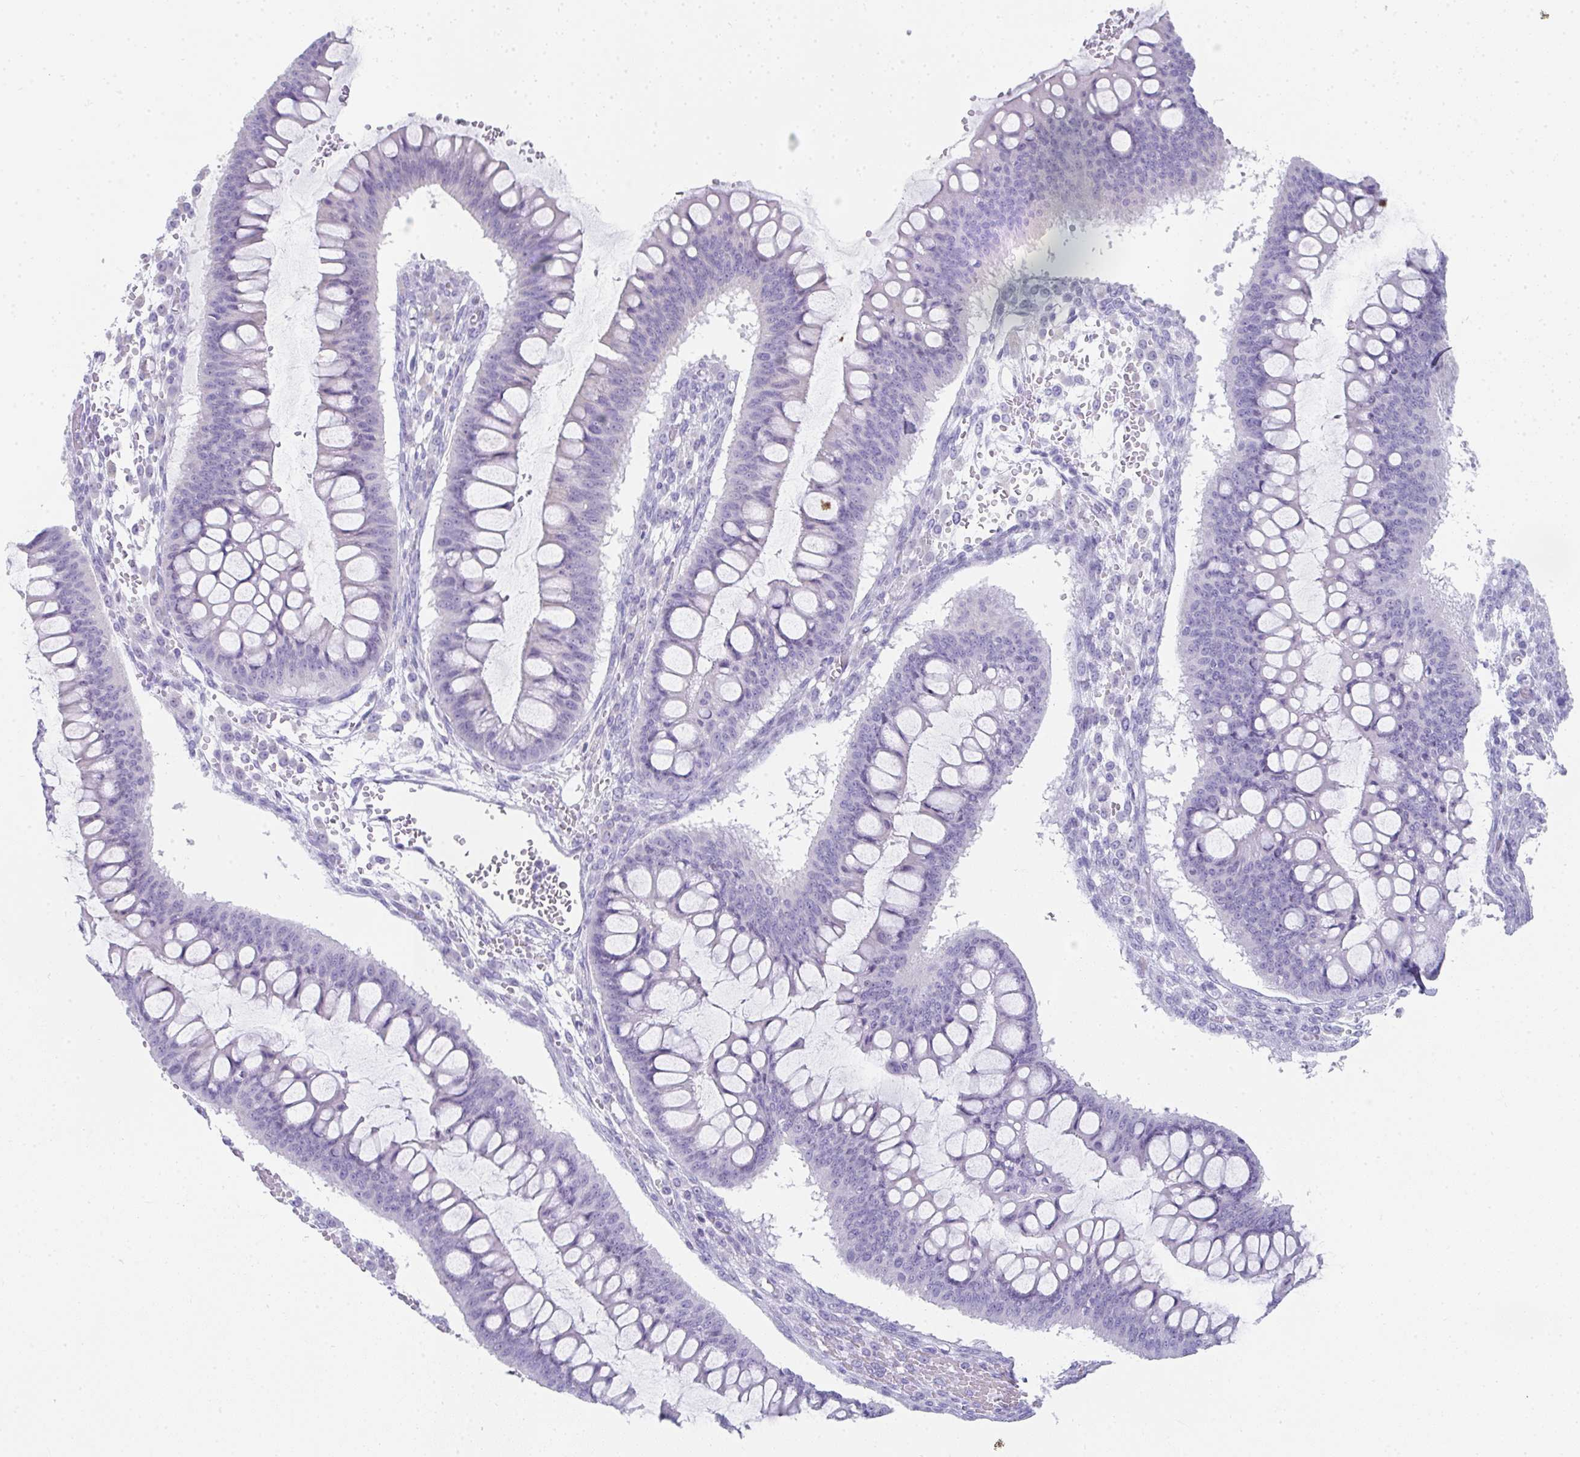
{"staining": {"intensity": "negative", "quantity": "none", "location": "none"}, "tissue": "ovarian cancer", "cell_type": "Tumor cells", "image_type": "cancer", "snomed": [{"axis": "morphology", "description": "Cystadenocarcinoma, mucinous, NOS"}, {"axis": "topography", "description": "Ovary"}], "caption": "Protein analysis of mucinous cystadenocarcinoma (ovarian) exhibits no significant positivity in tumor cells. (DAB (3,3'-diaminobenzidine) immunohistochemistry (IHC) visualized using brightfield microscopy, high magnification).", "gene": "RLF", "patient": {"sex": "female", "age": 73}}